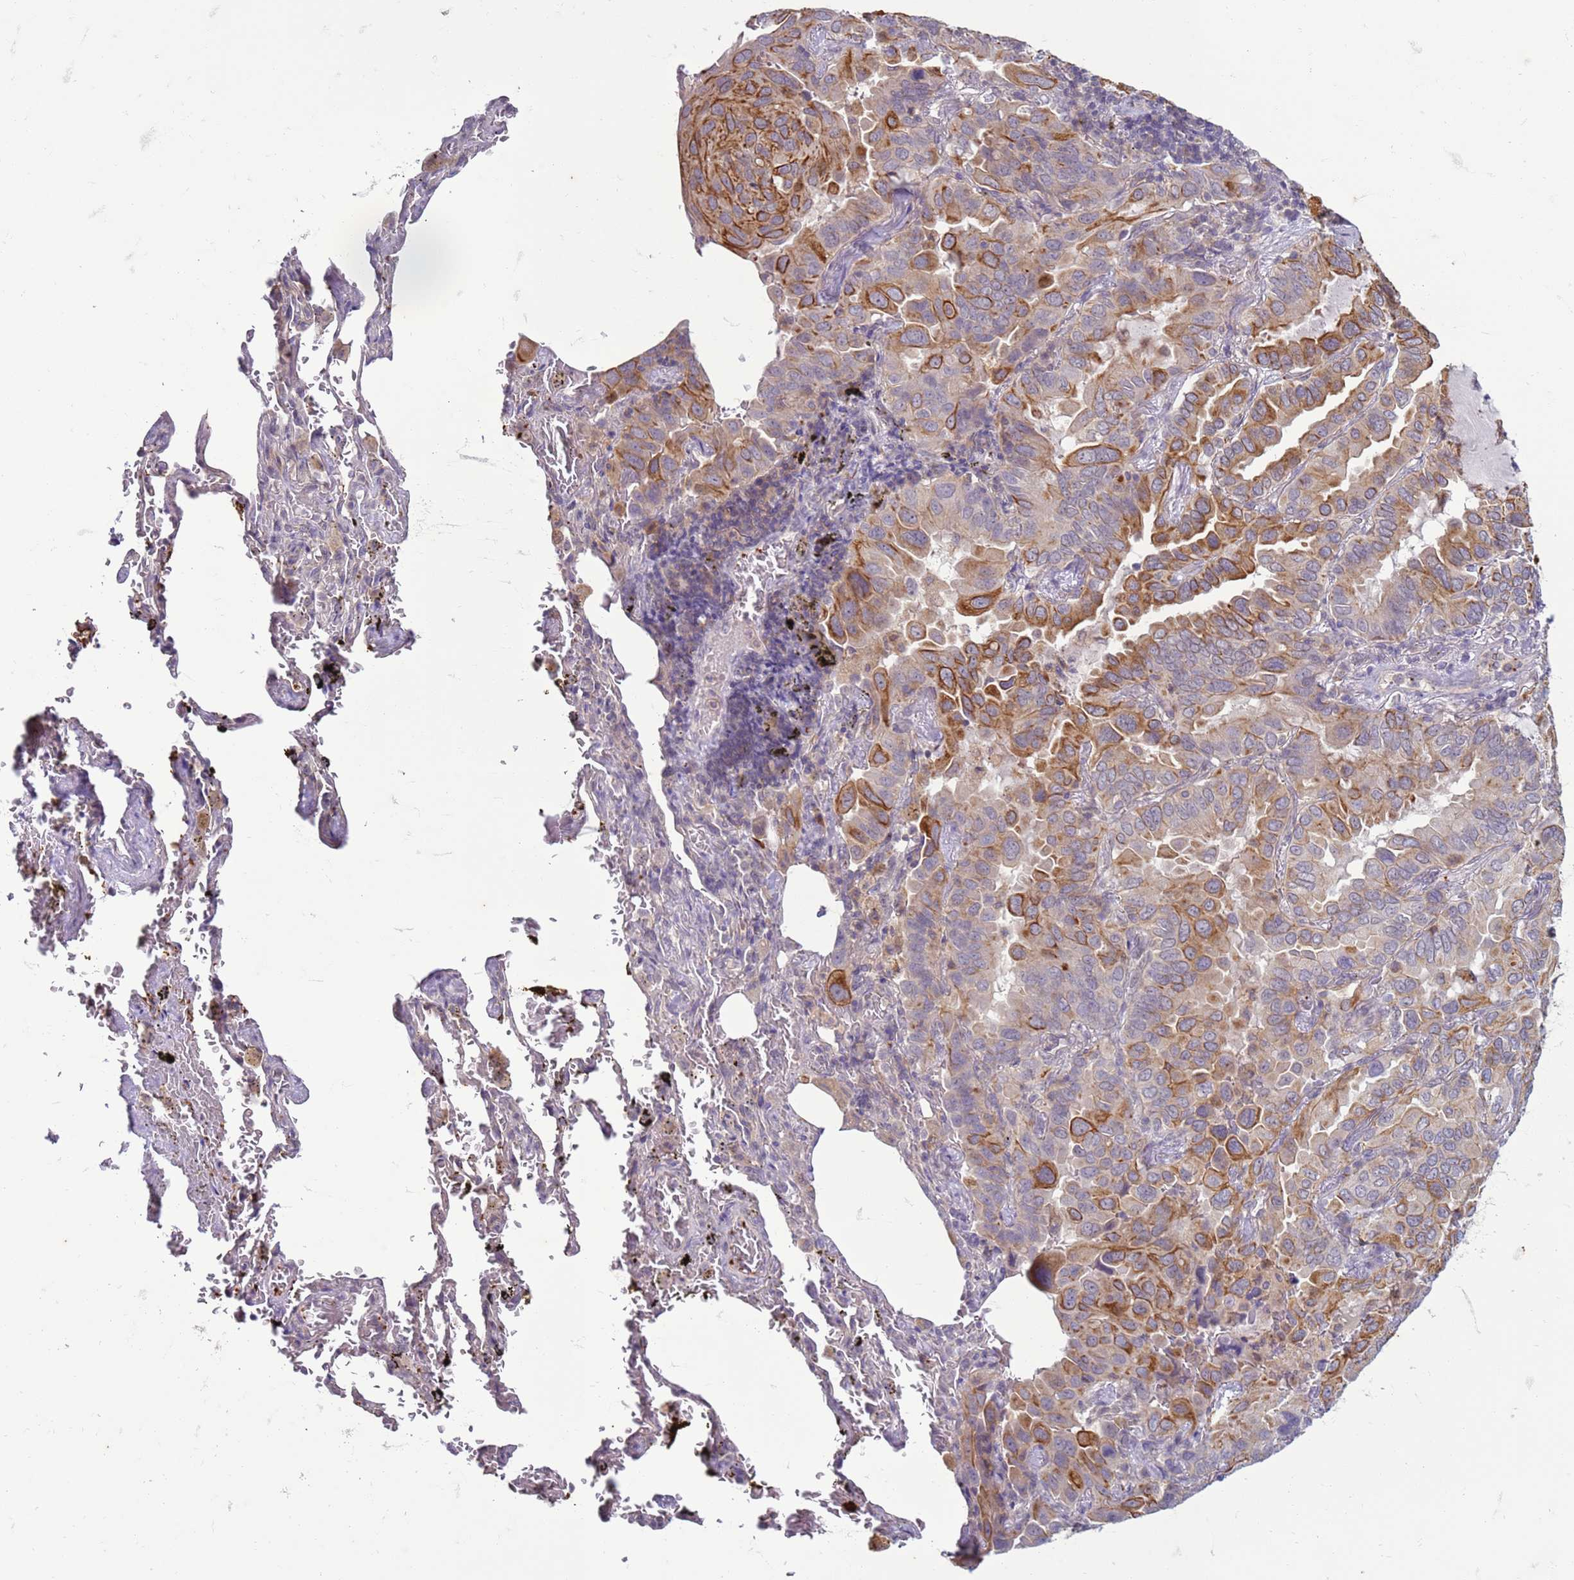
{"staining": {"intensity": "moderate", "quantity": ">75%", "location": "cytoplasmic/membranous"}, "tissue": "lung cancer", "cell_type": "Tumor cells", "image_type": "cancer", "snomed": [{"axis": "morphology", "description": "Adenocarcinoma, NOS"}, {"axis": "topography", "description": "Lung"}], "caption": "Approximately >75% of tumor cells in lung adenocarcinoma exhibit moderate cytoplasmic/membranous protein staining as visualized by brown immunohistochemical staining.", "gene": "SLC15A3", "patient": {"sex": "male", "age": 64}}